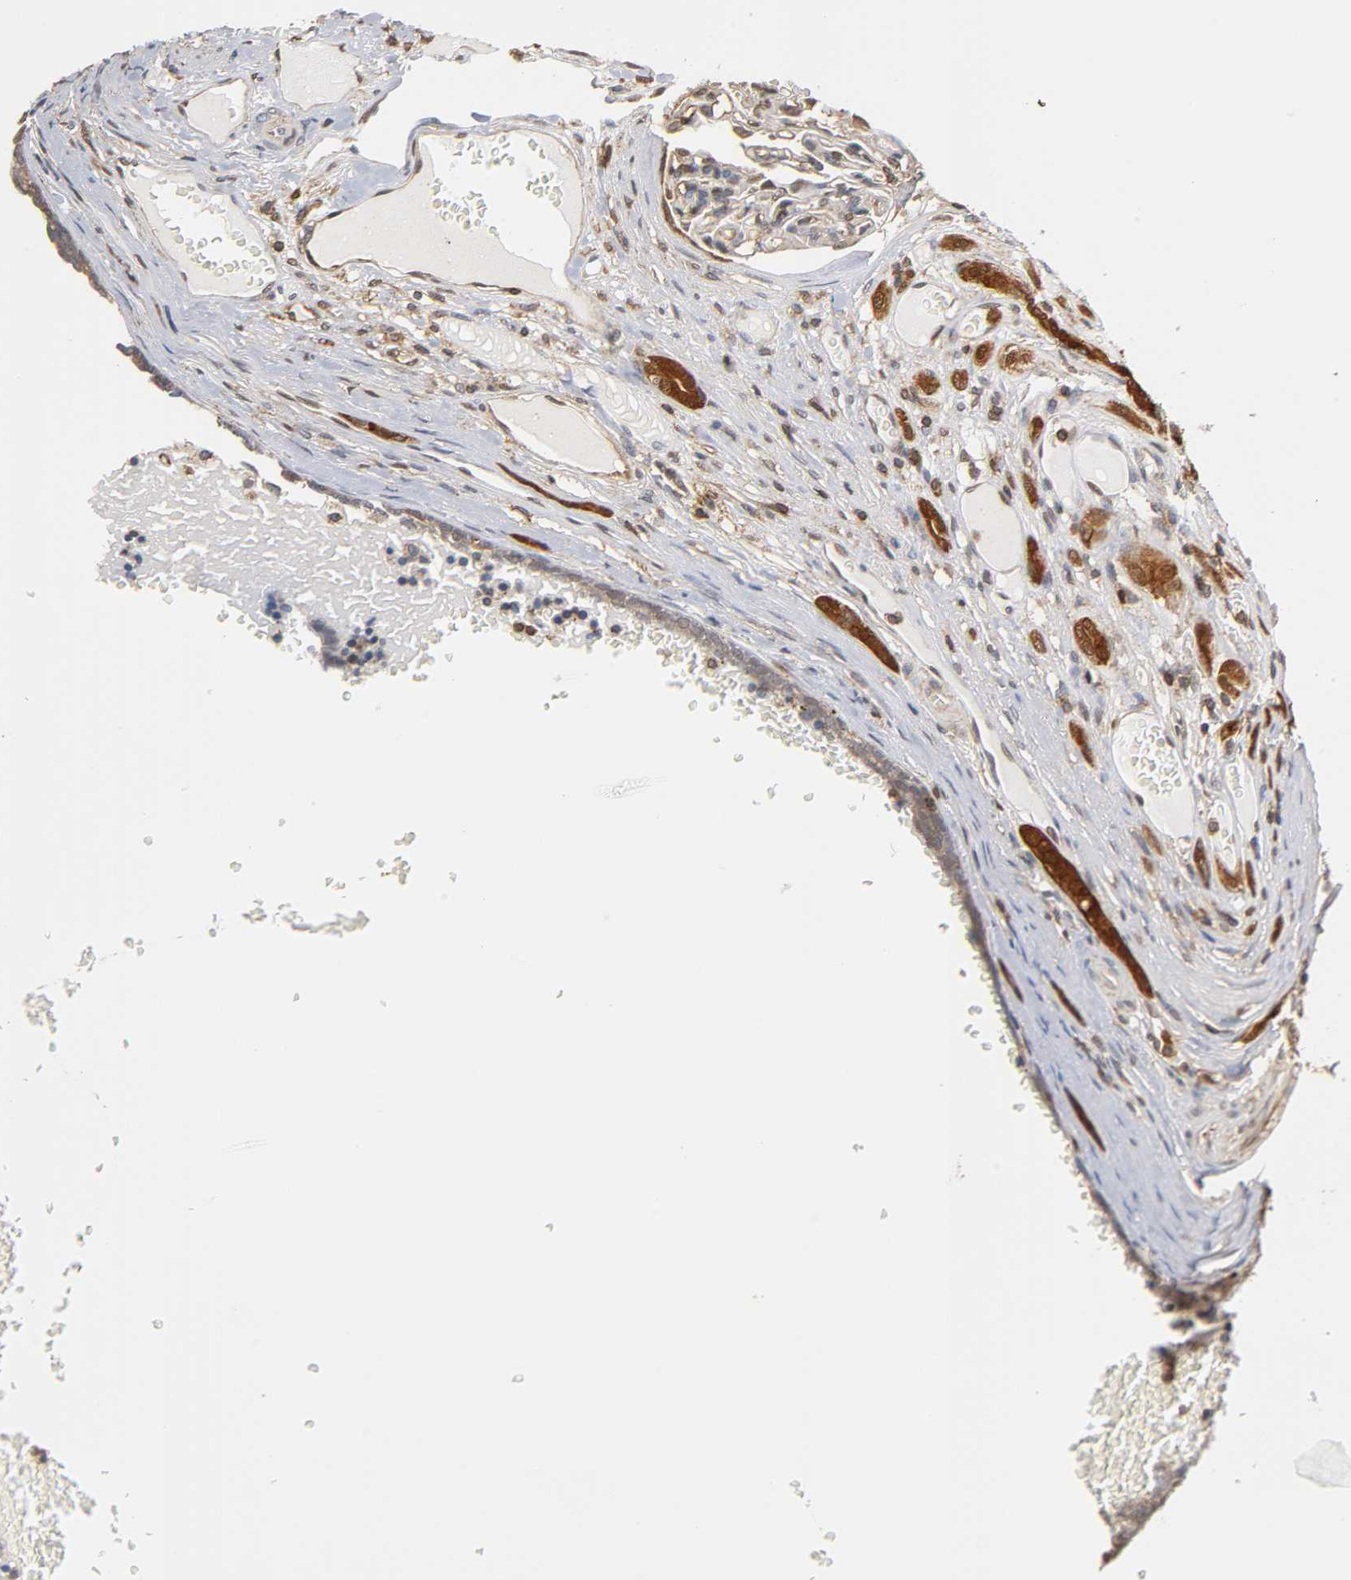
{"staining": {"intensity": "weak", "quantity": "25%-75%", "location": "cytoplasmic/membranous,nuclear"}, "tissue": "renal cancer", "cell_type": "Tumor cells", "image_type": "cancer", "snomed": [{"axis": "morphology", "description": "Neoplasm, malignant, NOS"}, {"axis": "topography", "description": "Kidney"}], "caption": "A brown stain labels weak cytoplasmic/membranous and nuclear staining of a protein in renal cancer (malignant neoplasm) tumor cells.", "gene": "ANXA11", "patient": {"sex": "male", "age": 28}}